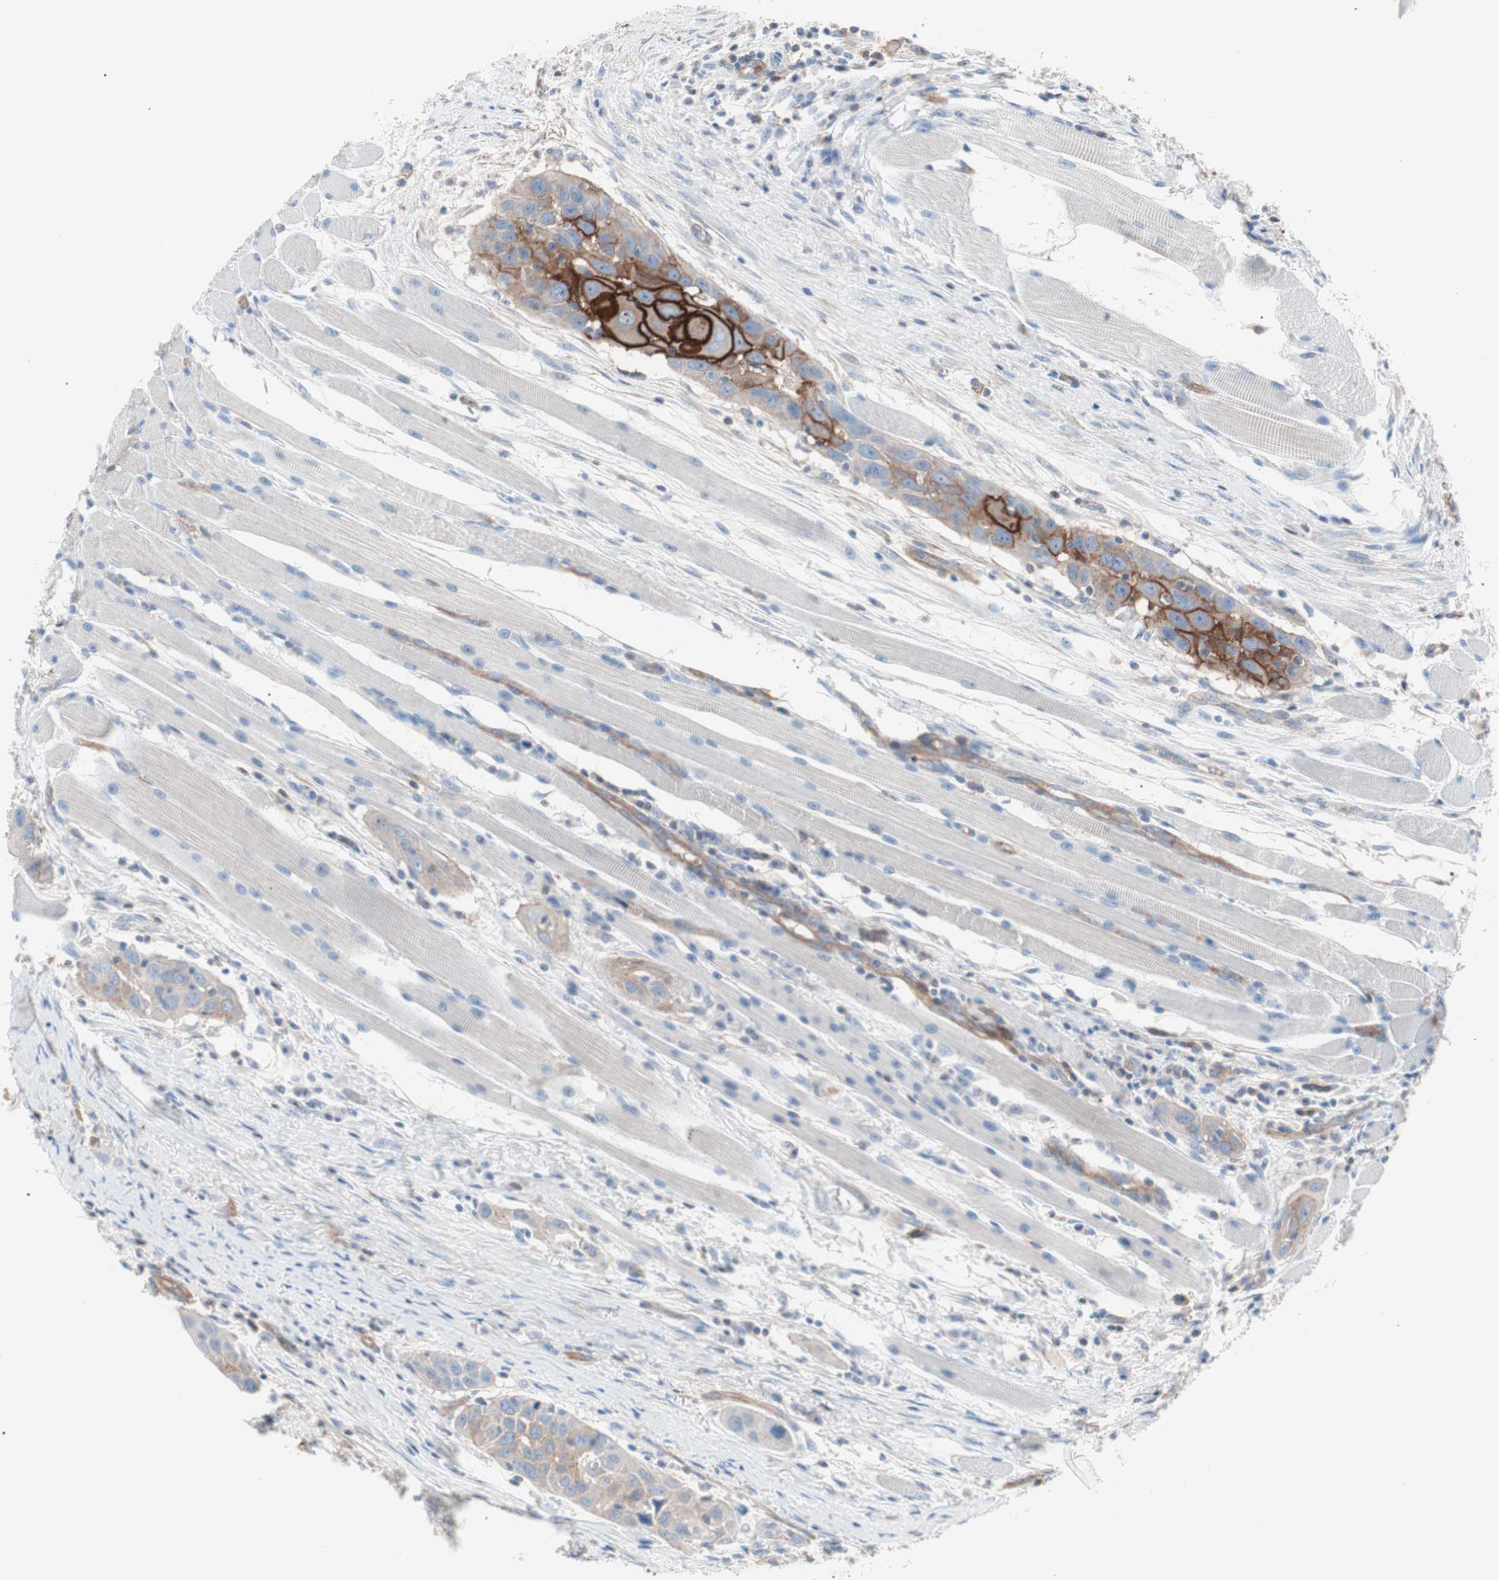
{"staining": {"intensity": "strong", "quantity": "25%-75%", "location": "cytoplasmic/membranous"}, "tissue": "head and neck cancer", "cell_type": "Tumor cells", "image_type": "cancer", "snomed": [{"axis": "morphology", "description": "Squamous cell carcinoma, NOS"}, {"axis": "topography", "description": "Oral tissue"}, {"axis": "topography", "description": "Head-Neck"}], "caption": "Human head and neck cancer stained with a brown dye displays strong cytoplasmic/membranous positive expression in approximately 25%-75% of tumor cells.", "gene": "GPR160", "patient": {"sex": "female", "age": 50}}